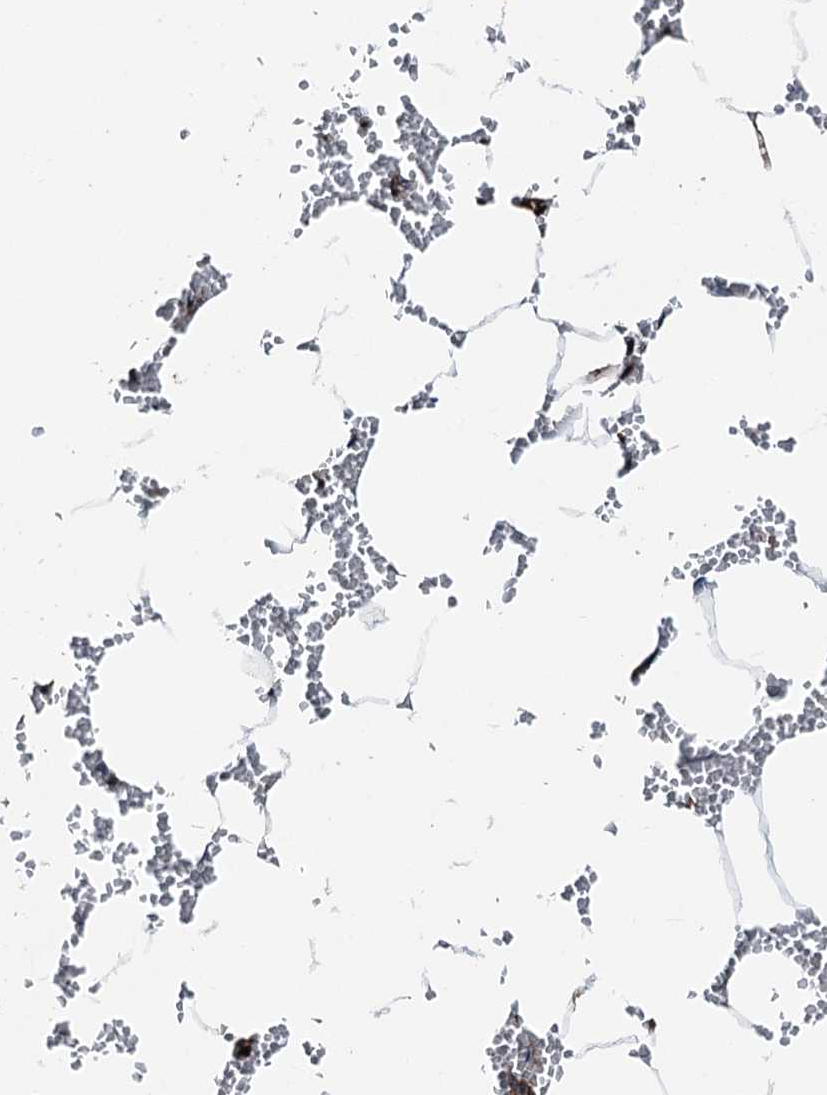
{"staining": {"intensity": "moderate", "quantity": "<25%", "location": "cytoplasmic/membranous"}, "tissue": "bone marrow", "cell_type": "Hematopoietic cells", "image_type": "normal", "snomed": [{"axis": "morphology", "description": "Normal tissue, NOS"}, {"axis": "topography", "description": "Bone marrow"}], "caption": "About <25% of hematopoietic cells in unremarkable human bone marrow reveal moderate cytoplasmic/membranous protein positivity as visualized by brown immunohistochemical staining.", "gene": "FGD4", "patient": {"sex": "male", "age": 70}}